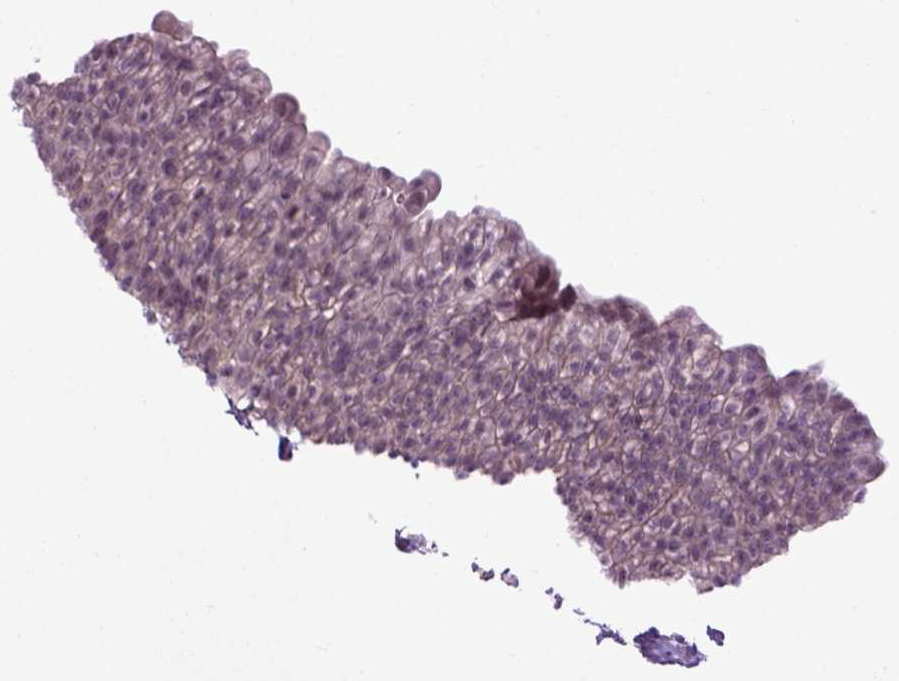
{"staining": {"intensity": "negative", "quantity": "none", "location": "none"}, "tissue": "urinary bladder", "cell_type": "Urothelial cells", "image_type": "normal", "snomed": [{"axis": "morphology", "description": "Normal tissue, NOS"}, {"axis": "topography", "description": "Urinary bladder"}, {"axis": "topography", "description": "Prostate"}], "caption": "DAB immunohistochemical staining of normal human urinary bladder demonstrates no significant expression in urothelial cells.", "gene": "EMILIN3", "patient": {"sex": "male", "age": 76}}